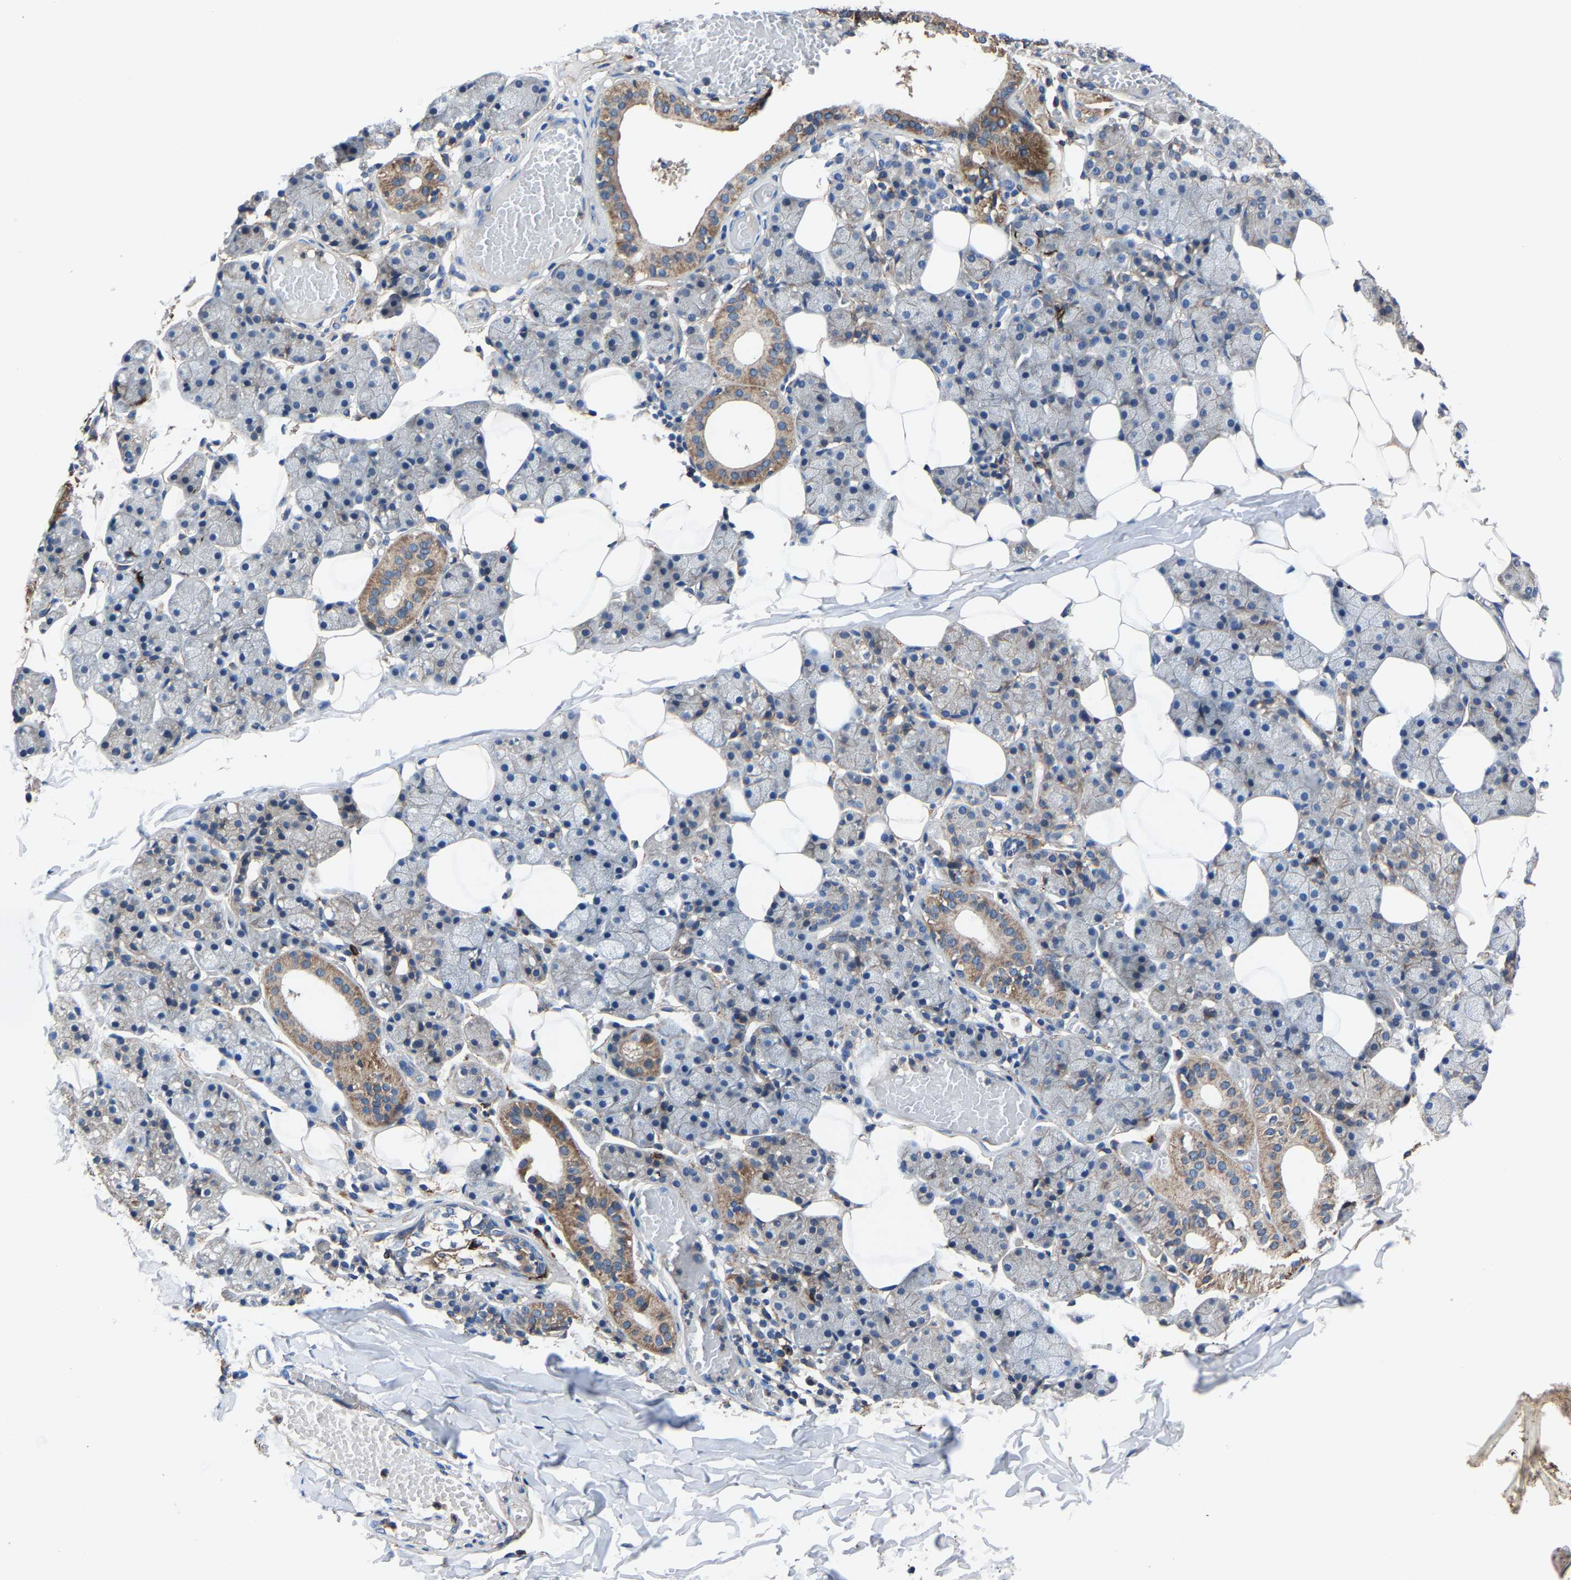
{"staining": {"intensity": "moderate", "quantity": "<25%", "location": "cytoplasmic/membranous"}, "tissue": "salivary gland", "cell_type": "Glandular cells", "image_type": "normal", "snomed": [{"axis": "morphology", "description": "Normal tissue, NOS"}, {"axis": "topography", "description": "Salivary gland"}], "caption": "This is an image of immunohistochemistry staining of unremarkable salivary gland, which shows moderate expression in the cytoplasmic/membranous of glandular cells.", "gene": "KIAA1958", "patient": {"sex": "female", "age": 33}}